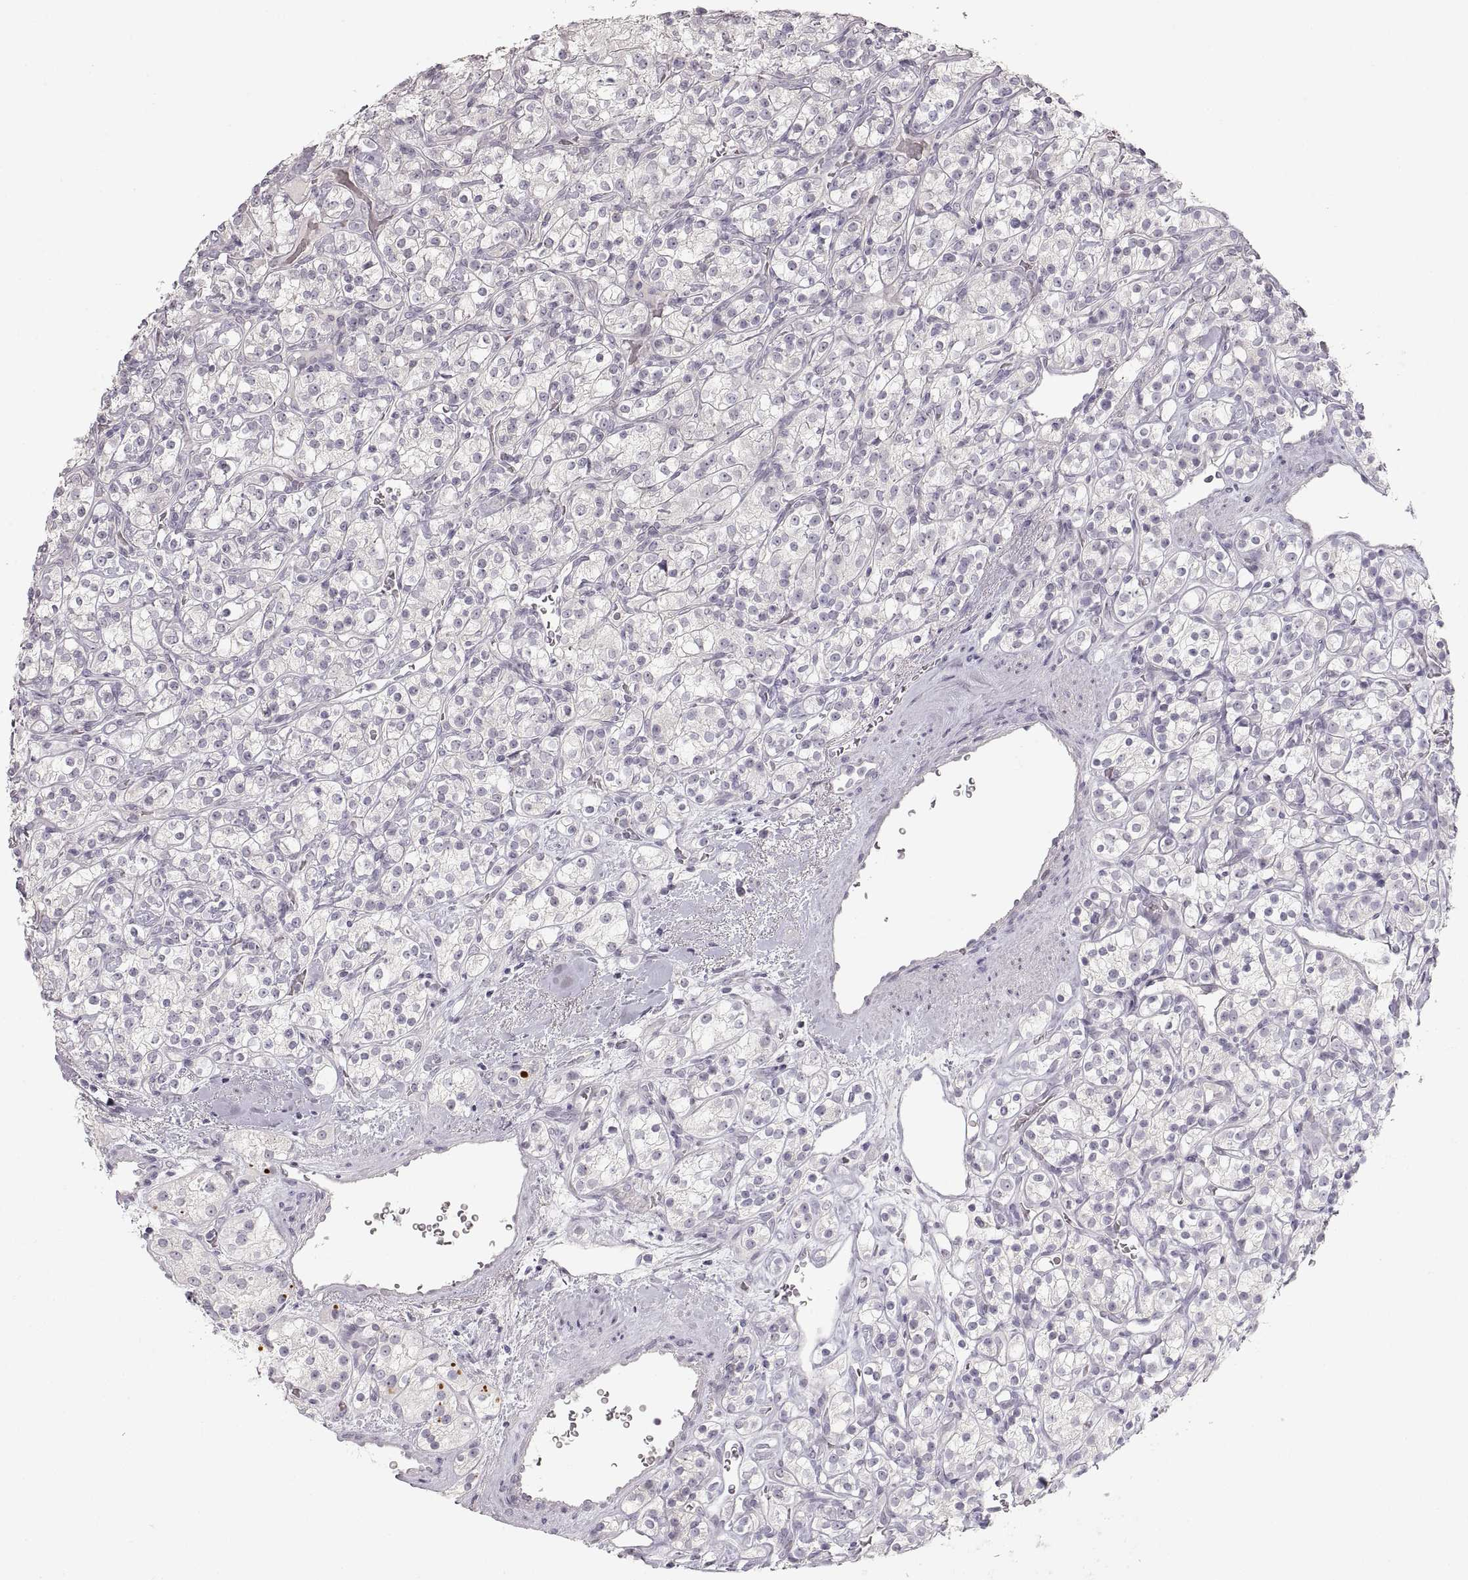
{"staining": {"intensity": "negative", "quantity": "none", "location": "none"}, "tissue": "renal cancer", "cell_type": "Tumor cells", "image_type": "cancer", "snomed": [{"axis": "morphology", "description": "Adenocarcinoma, NOS"}, {"axis": "topography", "description": "Kidney"}], "caption": "DAB immunohistochemical staining of renal cancer demonstrates no significant staining in tumor cells. Nuclei are stained in blue.", "gene": "PCSK2", "patient": {"sex": "male", "age": 77}}